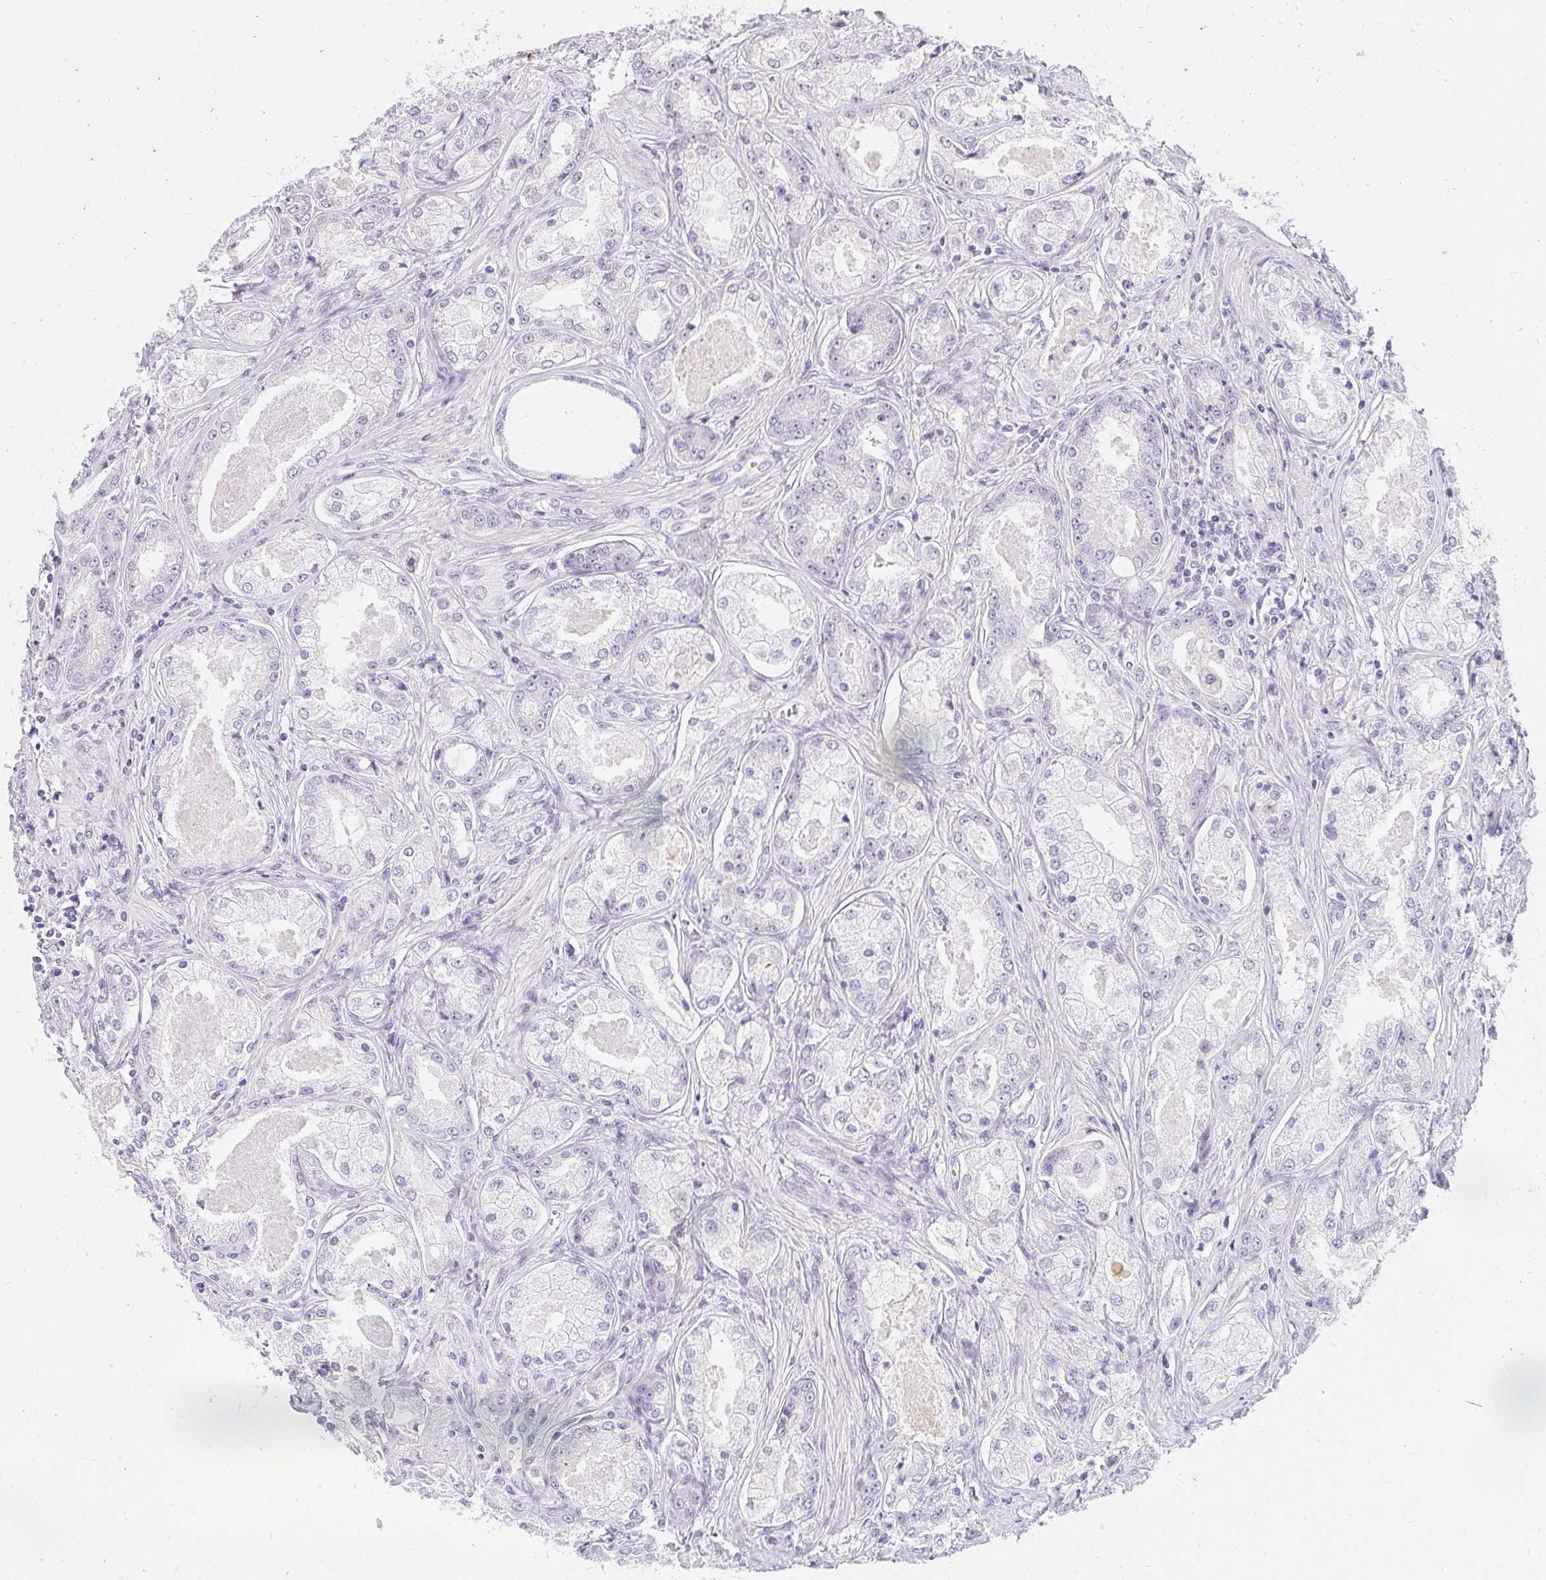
{"staining": {"intensity": "negative", "quantity": "none", "location": "none"}, "tissue": "prostate cancer", "cell_type": "Tumor cells", "image_type": "cancer", "snomed": [{"axis": "morphology", "description": "Adenocarcinoma, Low grade"}, {"axis": "topography", "description": "Prostate"}], "caption": "A micrograph of prostate cancer stained for a protein demonstrates no brown staining in tumor cells.", "gene": "PPP1R3G", "patient": {"sex": "male", "age": 68}}